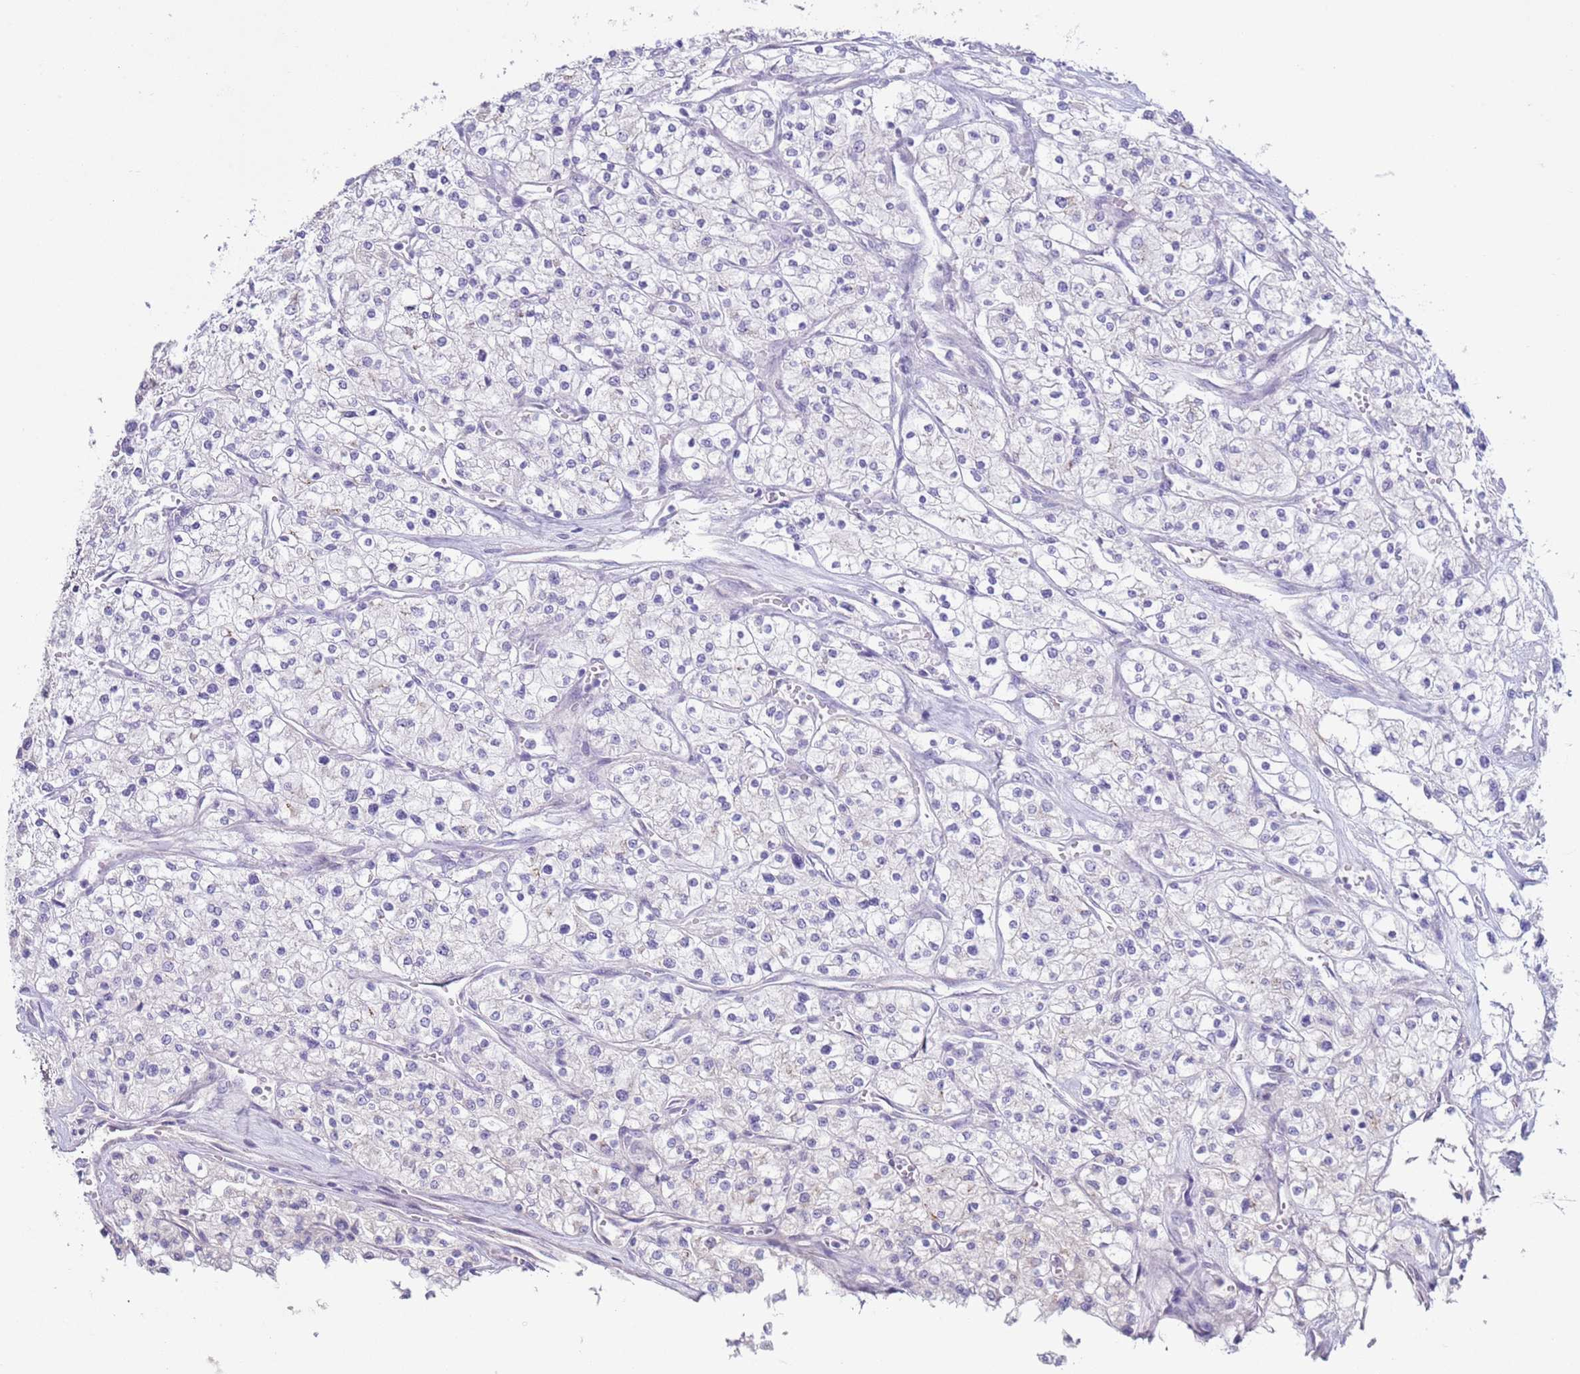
{"staining": {"intensity": "negative", "quantity": "none", "location": "none"}, "tissue": "renal cancer", "cell_type": "Tumor cells", "image_type": "cancer", "snomed": [{"axis": "morphology", "description": "Adenocarcinoma, NOS"}, {"axis": "topography", "description": "Kidney"}], "caption": "Immunohistochemistry of renal cancer (adenocarcinoma) demonstrates no positivity in tumor cells.", "gene": "NPAP1", "patient": {"sex": "male", "age": 80}}